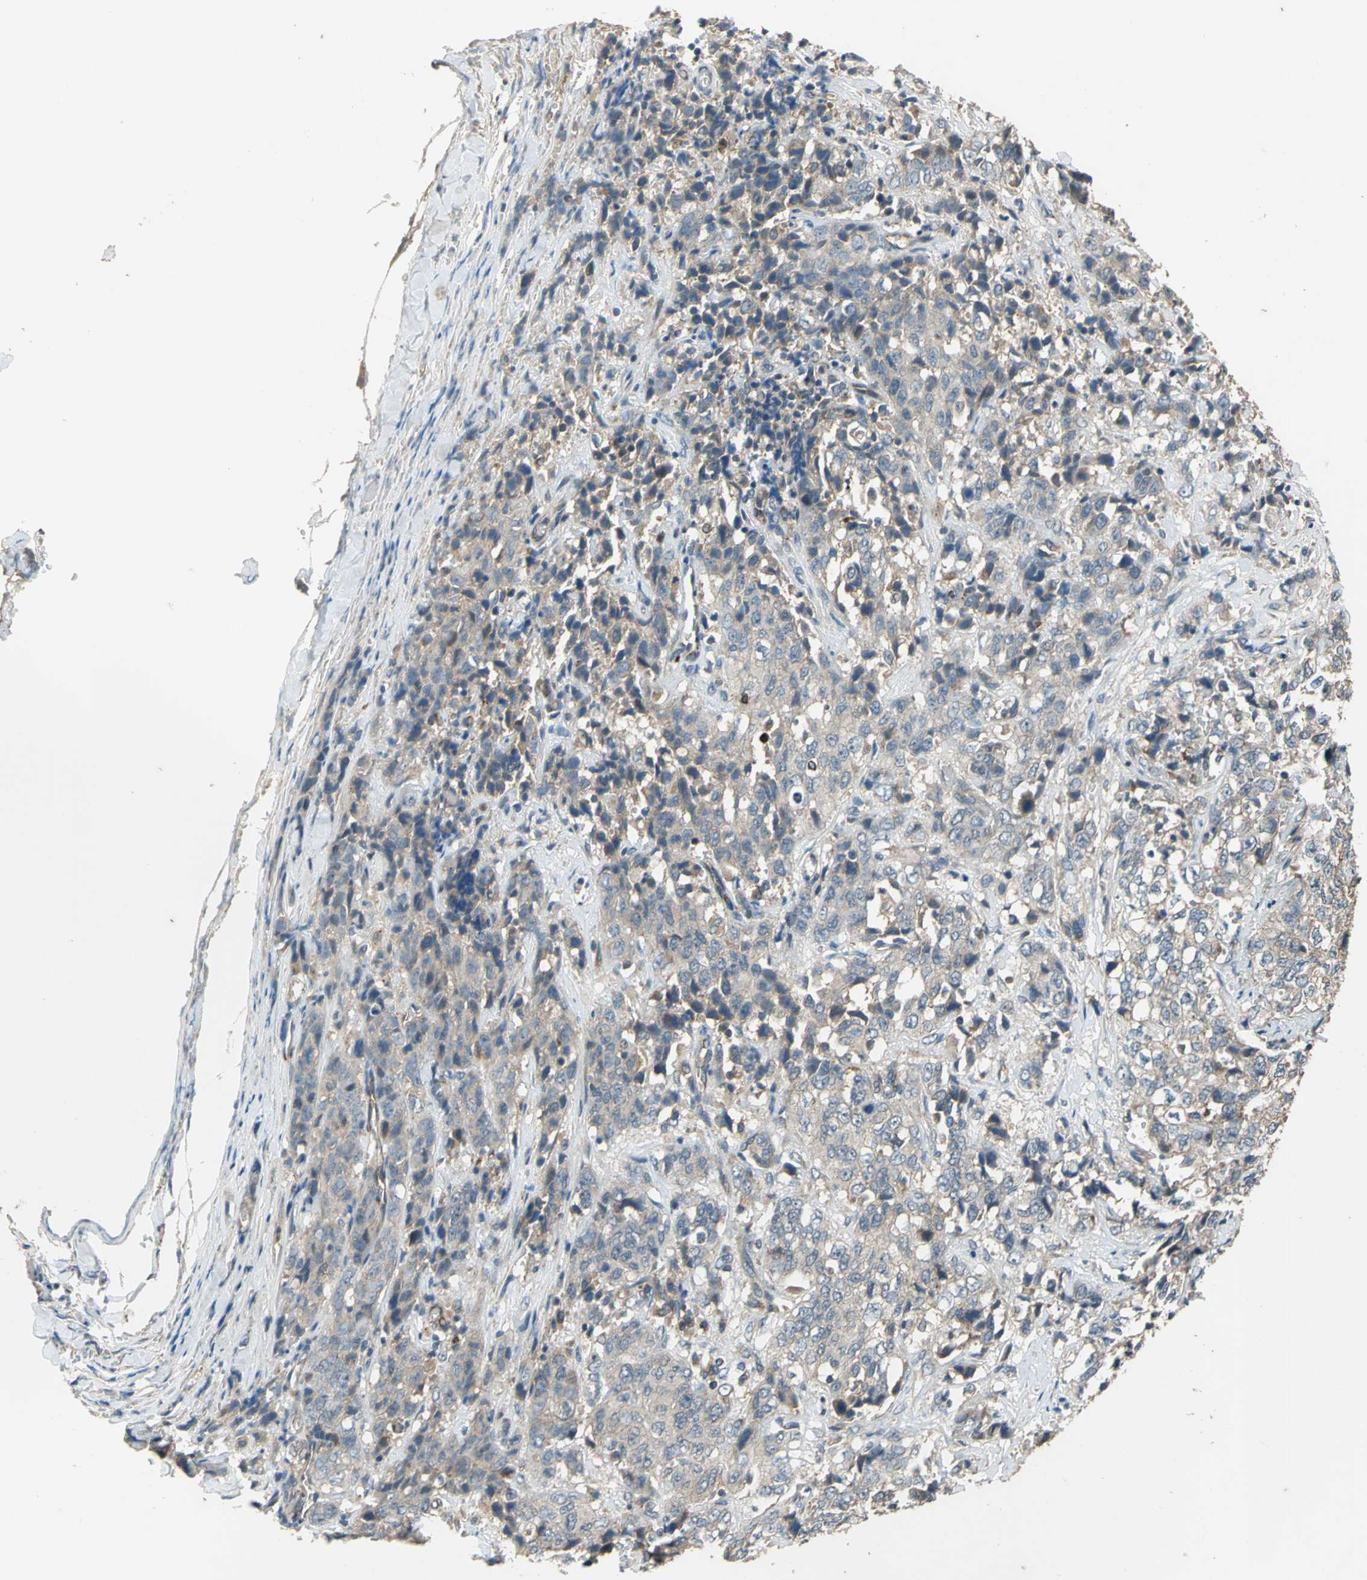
{"staining": {"intensity": "weak", "quantity": "<25%", "location": "cytoplasmic/membranous"}, "tissue": "stomach cancer", "cell_type": "Tumor cells", "image_type": "cancer", "snomed": [{"axis": "morphology", "description": "Adenocarcinoma, NOS"}, {"axis": "topography", "description": "Stomach"}], "caption": "High power microscopy micrograph of an immunohistochemistry histopathology image of stomach cancer (adenocarcinoma), revealing no significant expression in tumor cells.", "gene": "EMCN", "patient": {"sex": "male", "age": 48}}